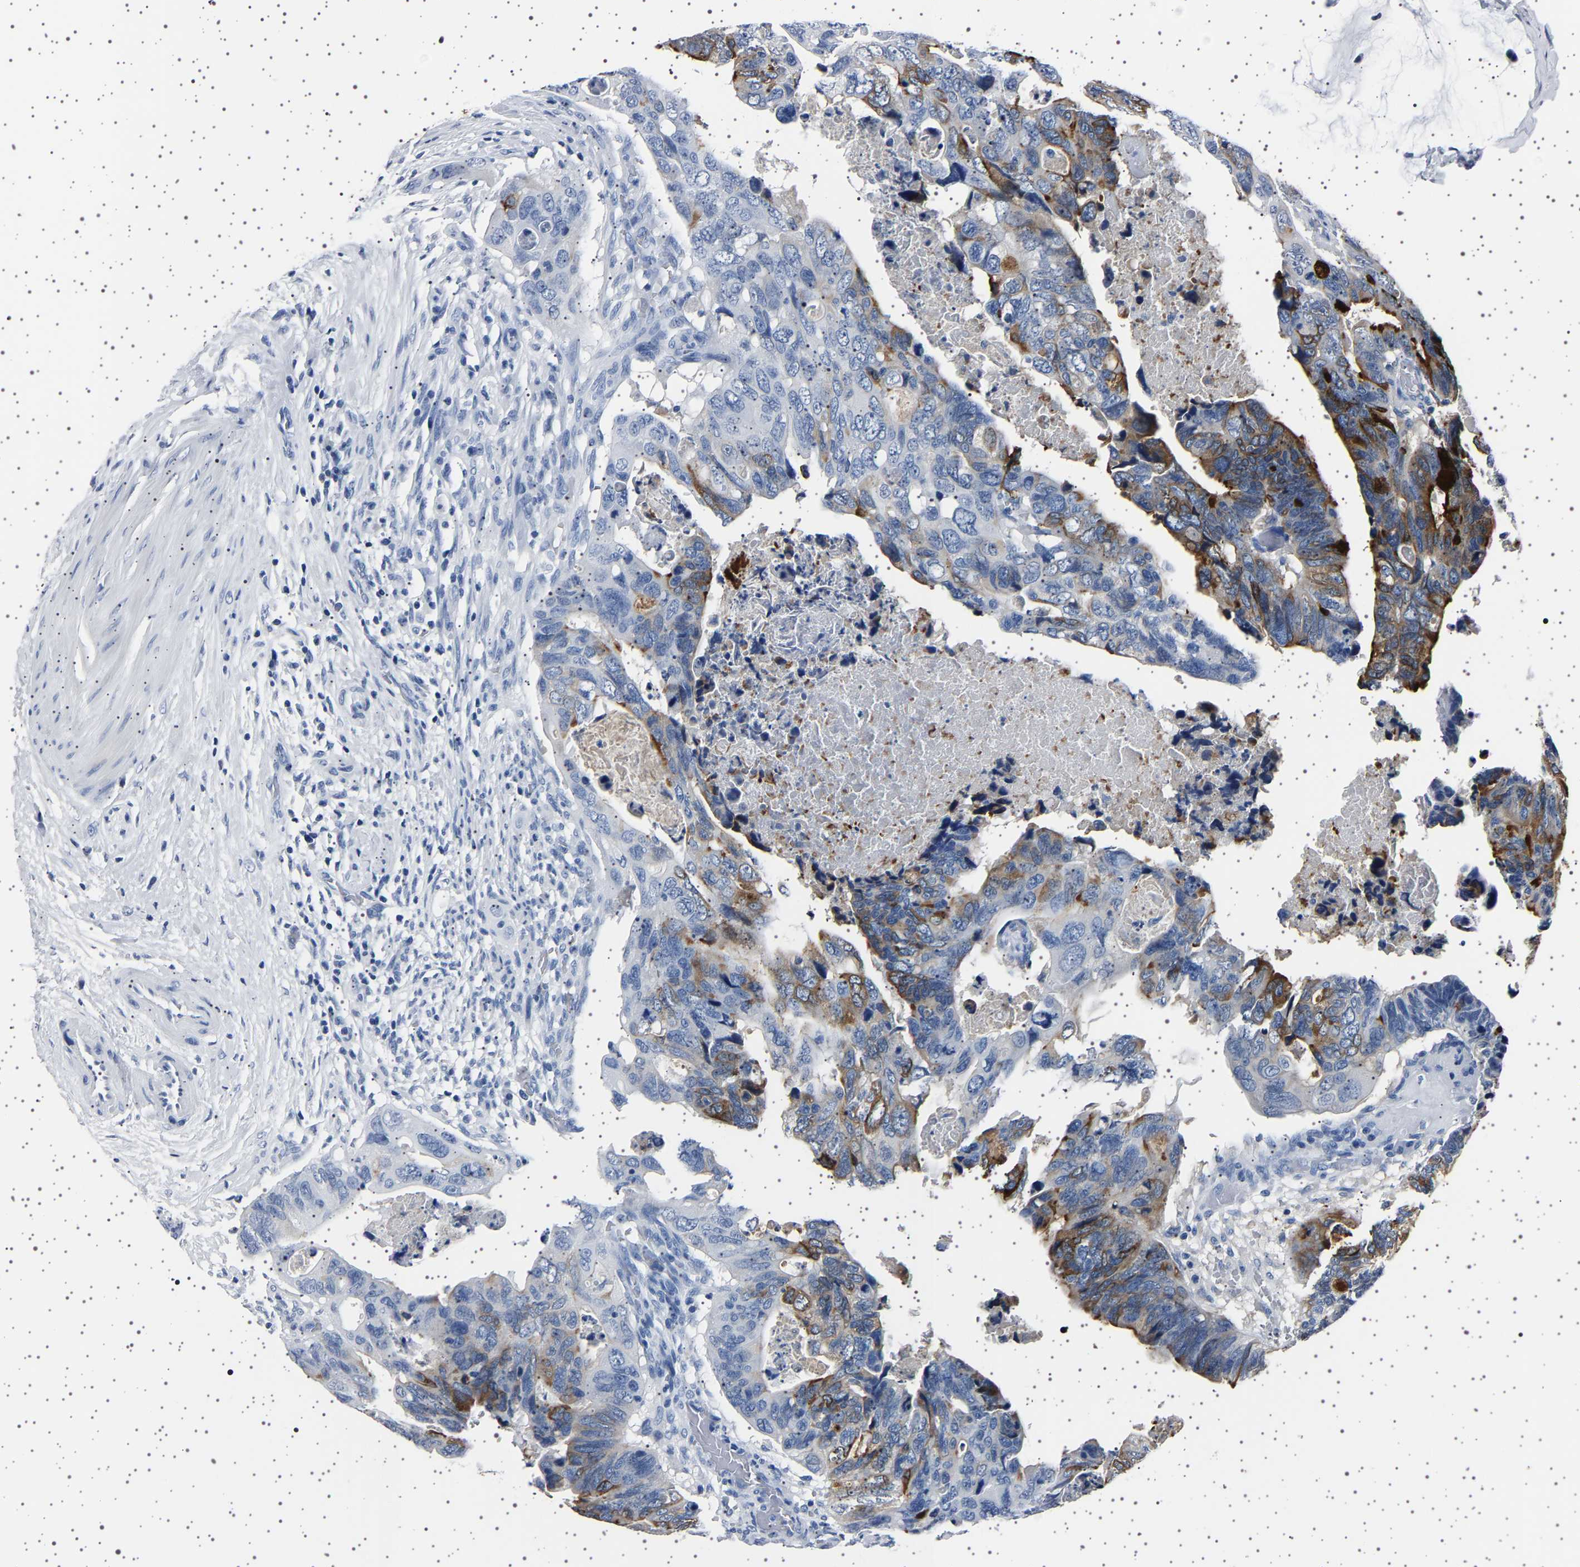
{"staining": {"intensity": "strong", "quantity": "<25%", "location": "cytoplasmic/membranous"}, "tissue": "colorectal cancer", "cell_type": "Tumor cells", "image_type": "cancer", "snomed": [{"axis": "morphology", "description": "Adenocarcinoma, NOS"}, {"axis": "topography", "description": "Rectum"}], "caption": "A histopathology image showing strong cytoplasmic/membranous positivity in approximately <25% of tumor cells in adenocarcinoma (colorectal), as visualized by brown immunohistochemical staining.", "gene": "TFF3", "patient": {"sex": "male", "age": 53}}